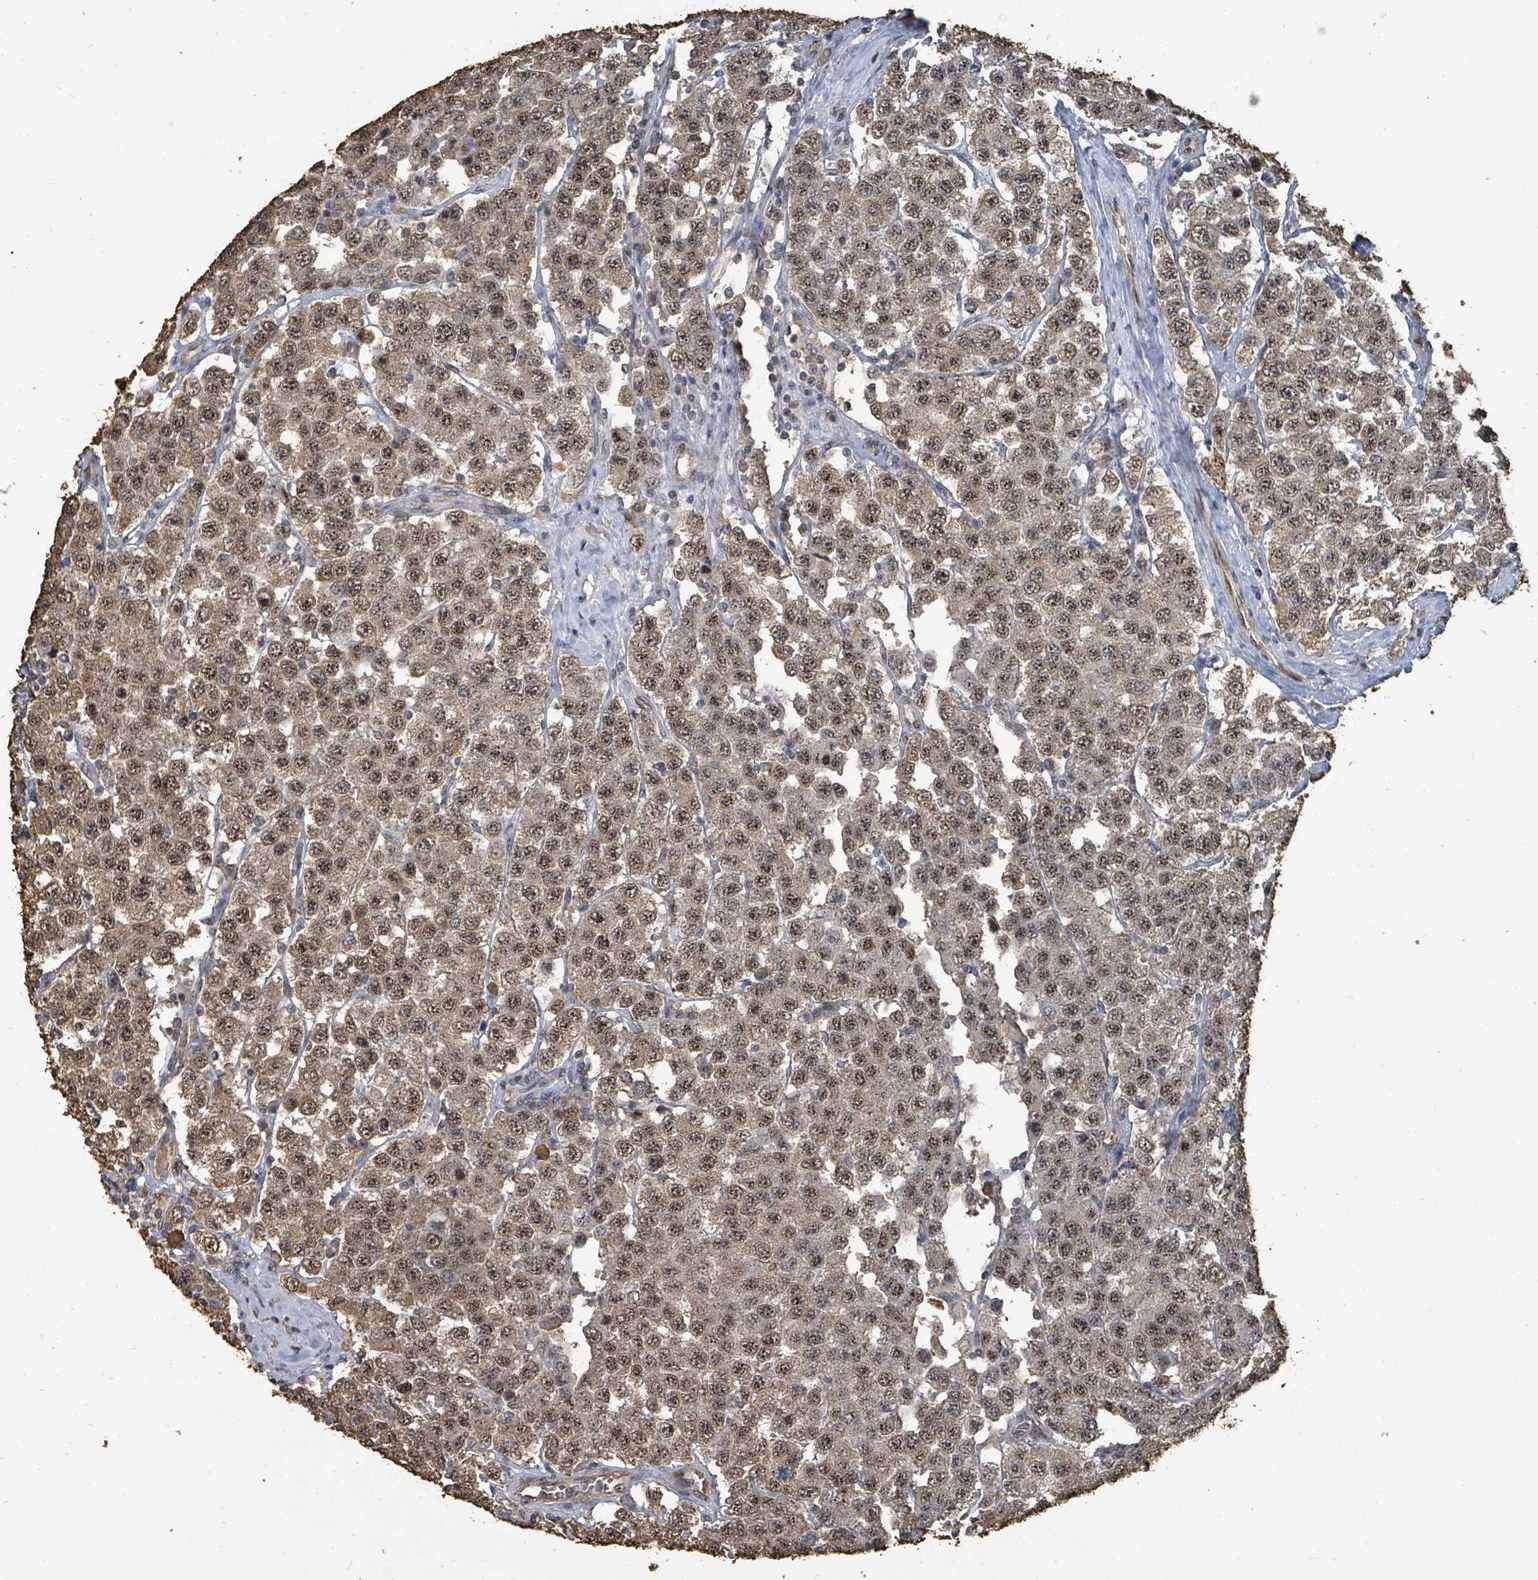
{"staining": {"intensity": "moderate", "quantity": ">75%", "location": "nuclear"}, "tissue": "testis cancer", "cell_type": "Tumor cells", "image_type": "cancer", "snomed": [{"axis": "morphology", "description": "Seminoma, NOS"}, {"axis": "topography", "description": "Testis"}], "caption": "IHC staining of testis seminoma, which shows medium levels of moderate nuclear staining in about >75% of tumor cells indicating moderate nuclear protein staining. The staining was performed using DAB (brown) for protein detection and nuclei were counterstained in hematoxylin (blue).", "gene": "C6orf52", "patient": {"sex": "male", "age": 28}}